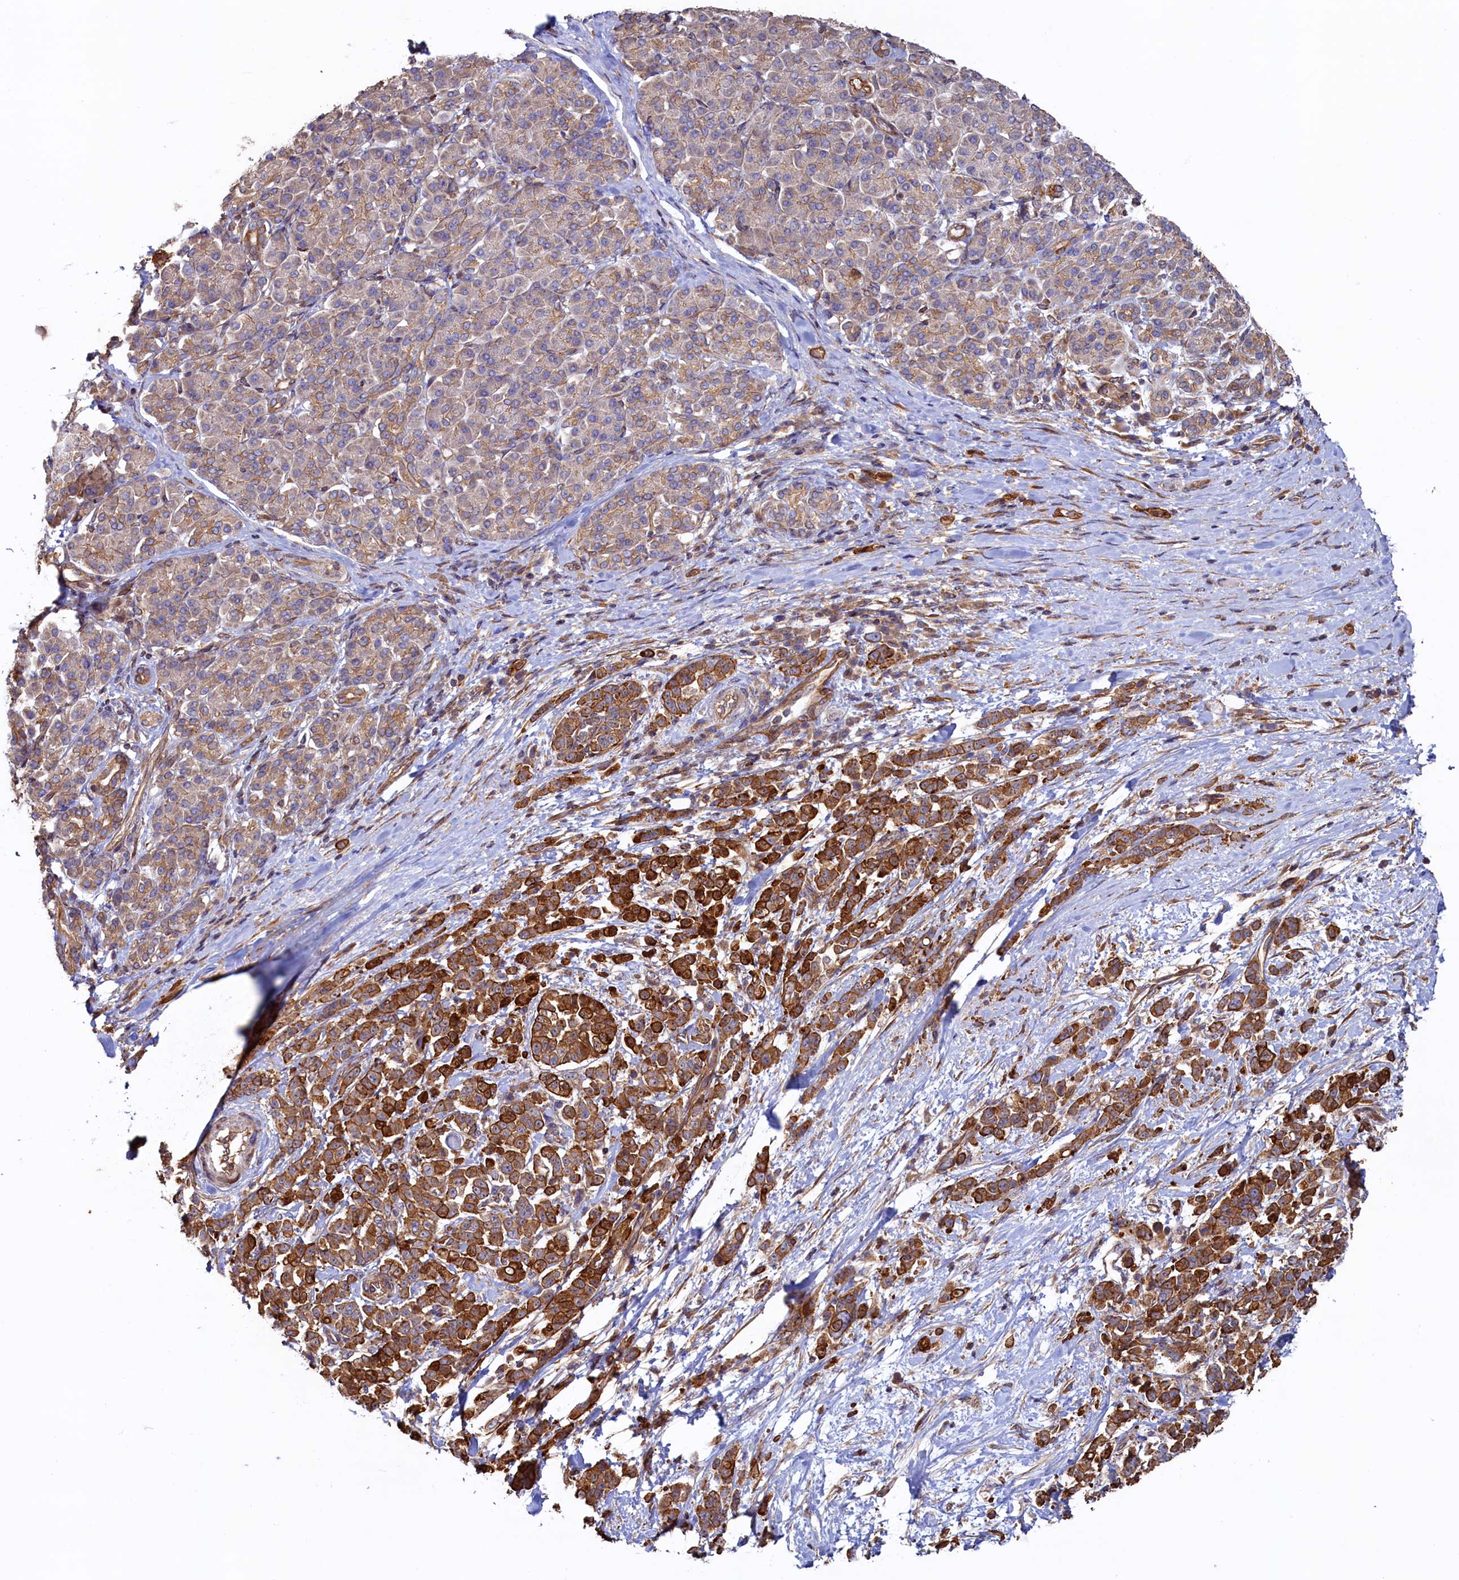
{"staining": {"intensity": "strong", "quantity": ">75%", "location": "cytoplasmic/membranous"}, "tissue": "pancreatic cancer", "cell_type": "Tumor cells", "image_type": "cancer", "snomed": [{"axis": "morphology", "description": "Normal tissue, NOS"}, {"axis": "morphology", "description": "Adenocarcinoma, NOS"}, {"axis": "topography", "description": "Pancreas"}], "caption": "This photomicrograph reveals IHC staining of pancreatic adenocarcinoma, with high strong cytoplasmic/membranous positivity in about >75% of tumor cells.", "gene": "ATXN2L", "patient": {"sex": "female", "age": 64}}